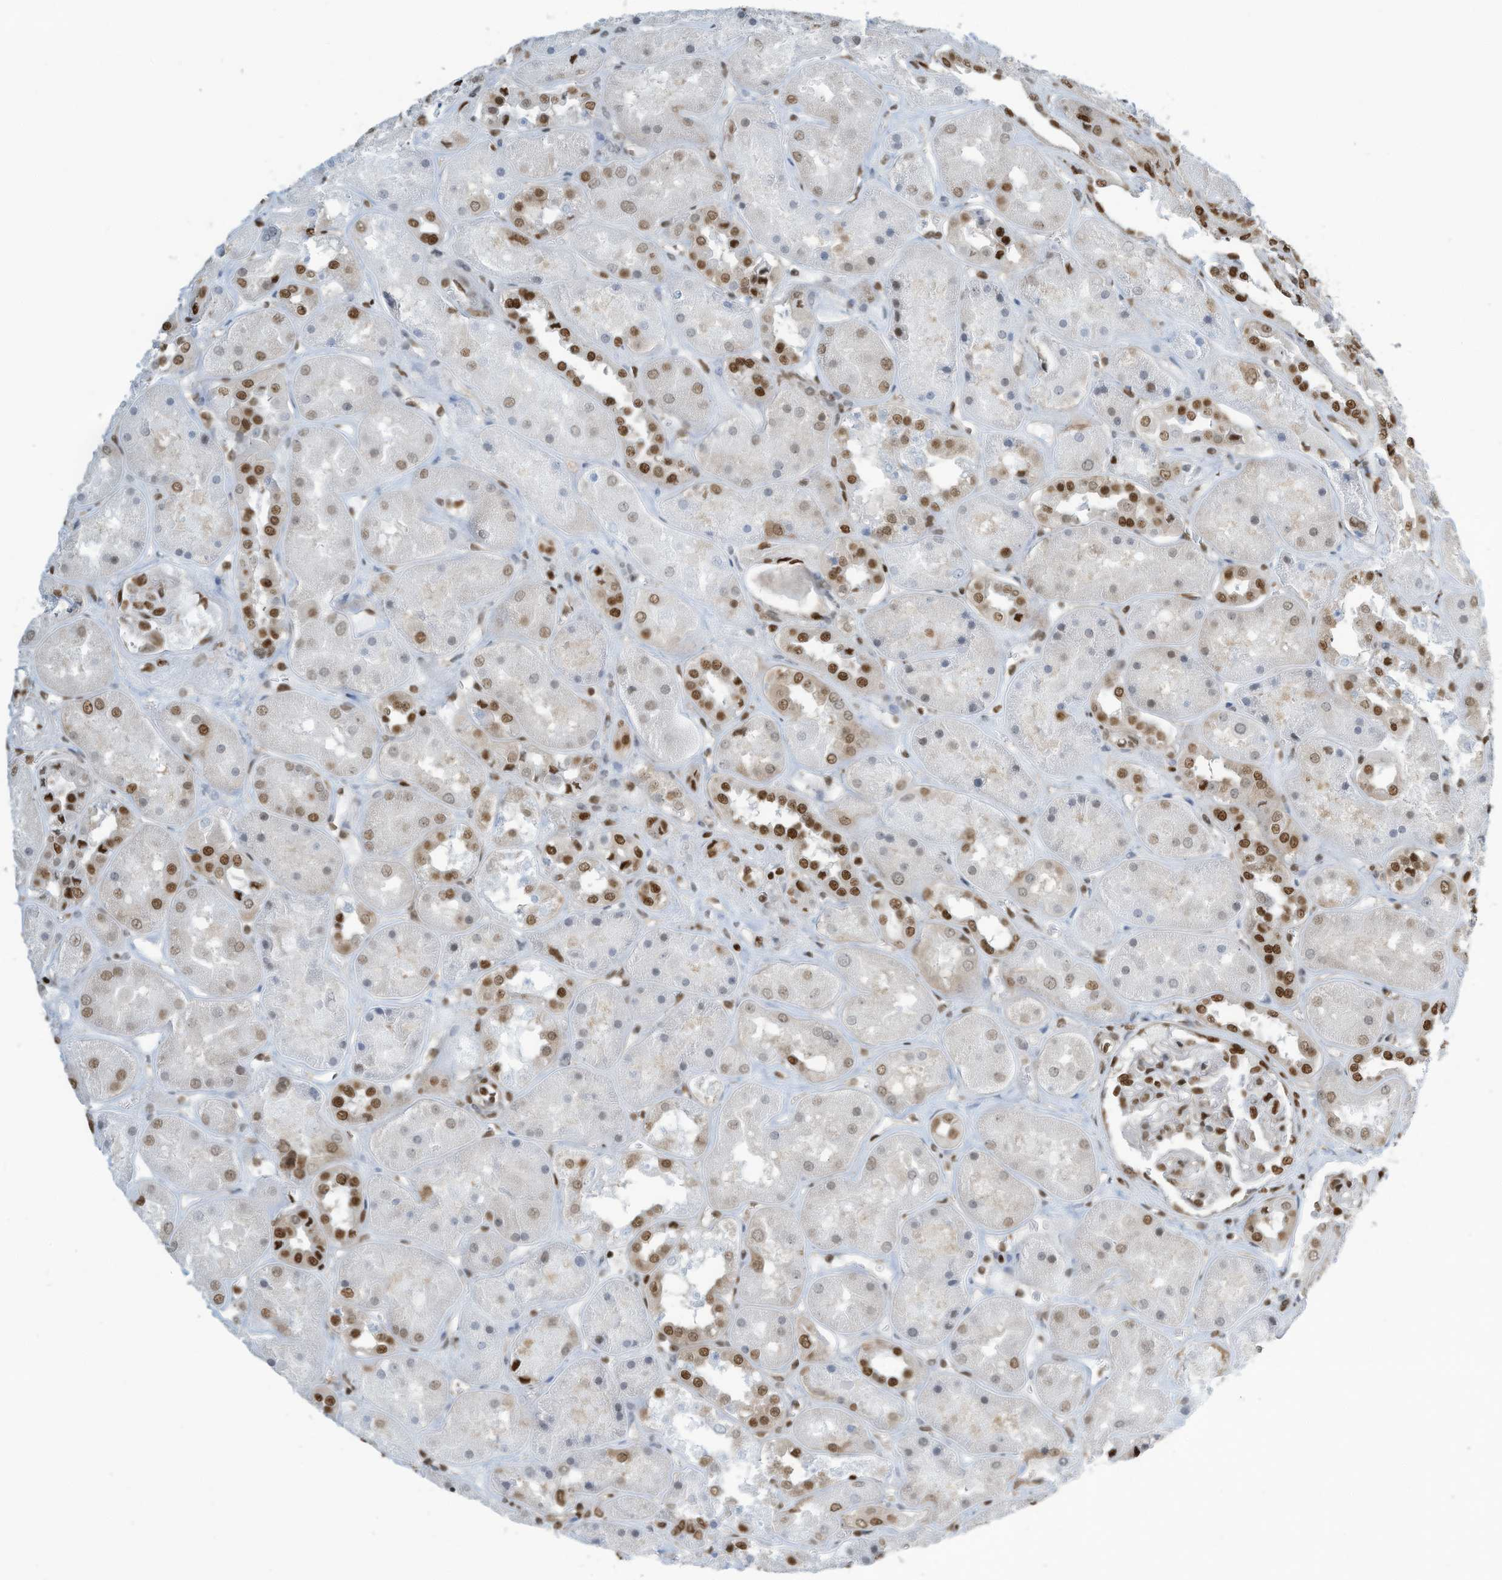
{"staining": {"intensity": "strong", "quantity": ">75%", "location": "nuclear"}, "tissue": "kidney", "cell_type": "Cells in glomeruli", "image_type": "normal", "snomed": [{"axis": "morphology", "description": "Normal tissue, NOS"}, {"axis": "topography", "description": "Kidney"}], "caption": "Cells in glomeruli show strong nuclear positivity in approximately >75% of cells in benign kidney. (DAB = brown stain, brightfield microscopy at high magnification).", "gene": "ENSG00000257390", "patient": {"sex": "male", "age": 70}}